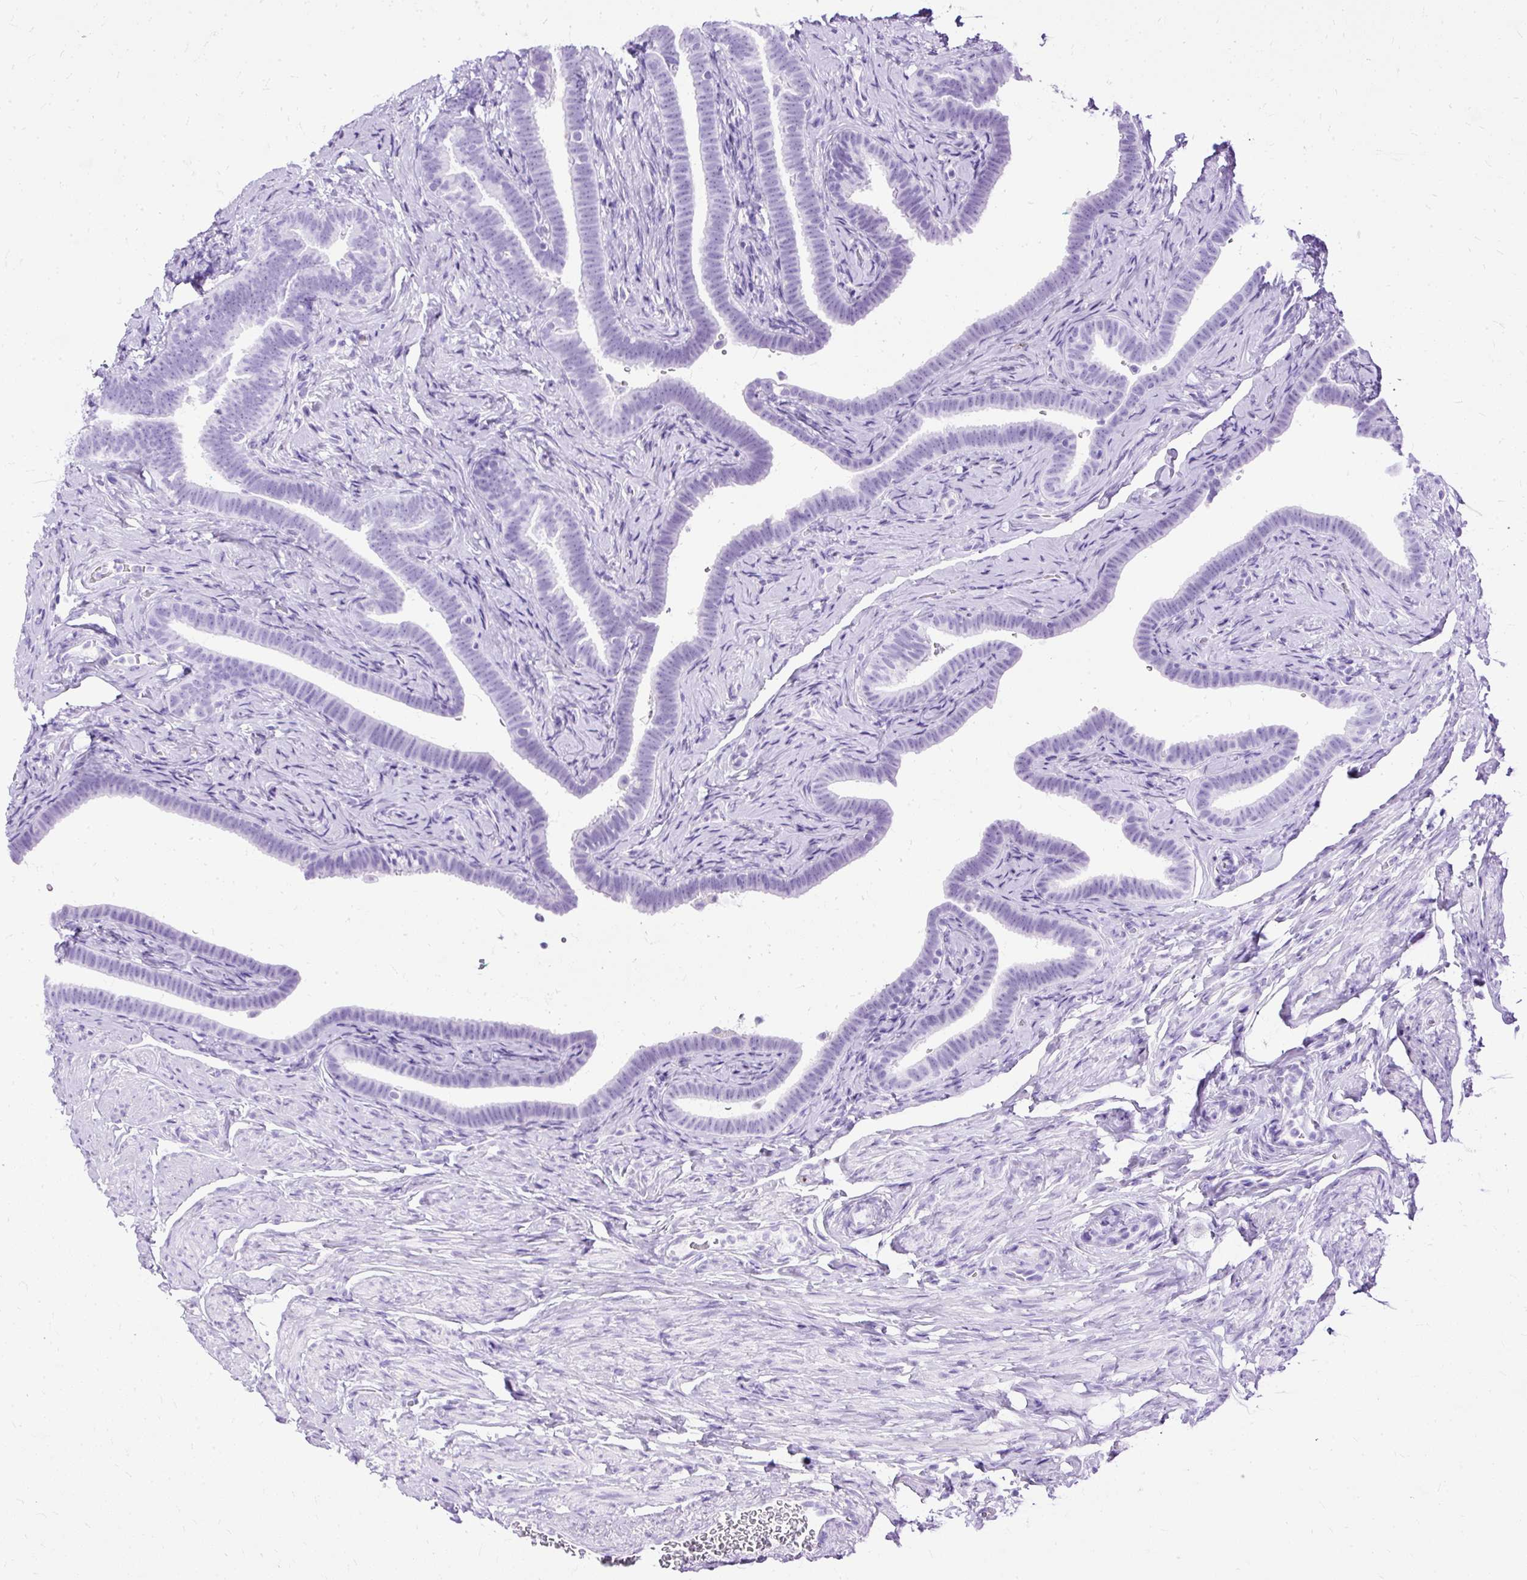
{"staining": {"intensity": "negative", "quantity": "none", "location": "none"}, "tissue": "fallopian tube", "cell_type": "Glandular cells", "image_type": "normal", "snomed": [{"axis": "morphology", "description": "Normal tissue, NOS"}, {"axis": "topography", "description": "Fallopian tube"}], "caption": "The histopathology image demonstrates no significant positivity in glandular cells of fallopian tube.", "gene": "SLC8A2", "patient": {"sex": "female", "age": 69}}